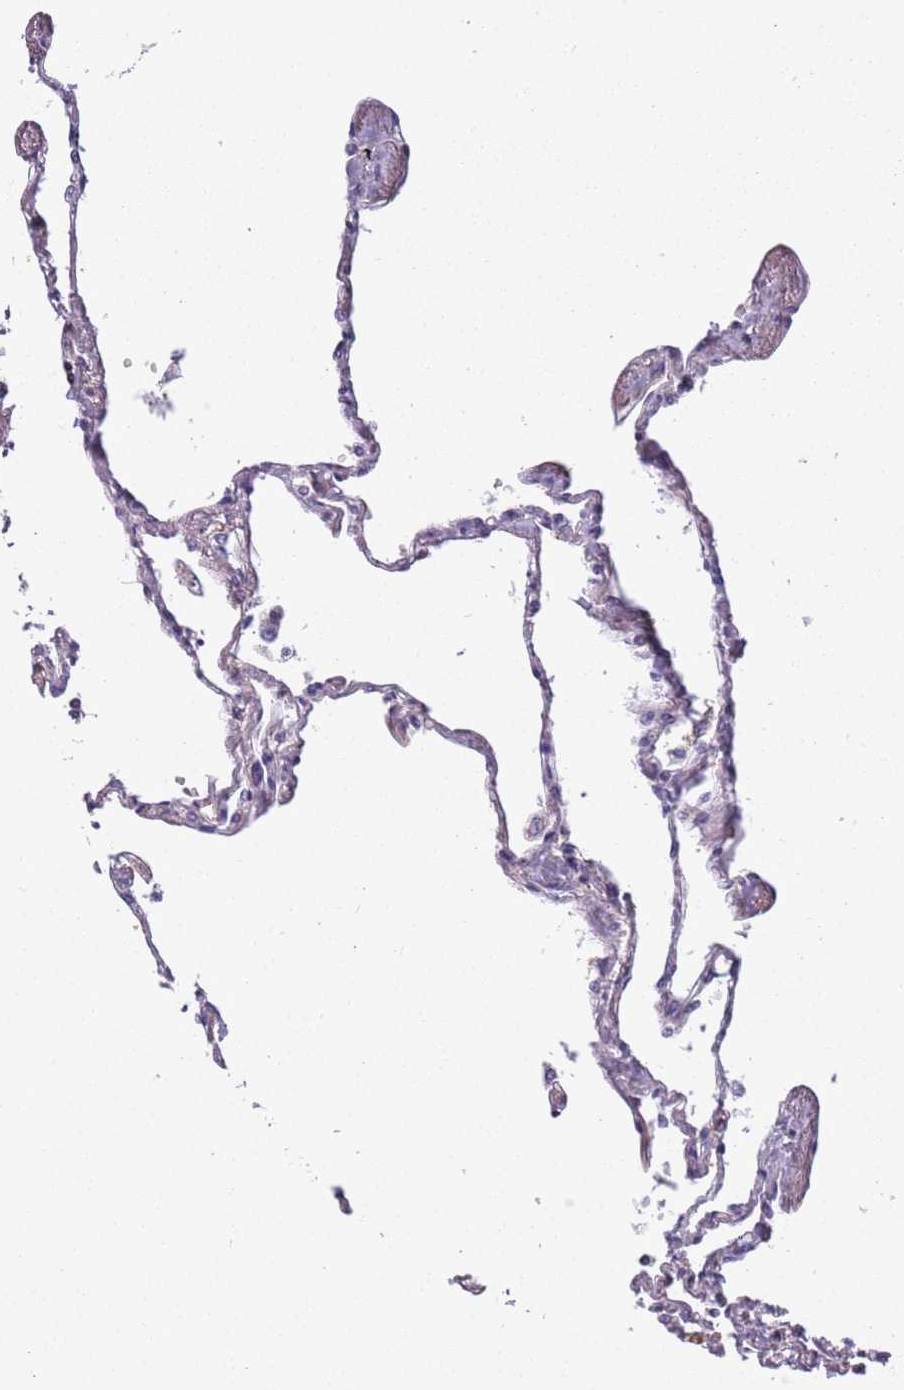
{"staining": {"intensity": "negative", "quantity": "none", "location": "none"}, "tissue": "lung", "cell_type": "Alveolar cells", "image_type": "normal", "snomed": [{"axis": "morphology", "description": "Normal tissue, NOS"}, {"axis": "topography", "description": "Lung"}], "caption": "The image demonstrates no significant positivity in alveolar cells of lung.", "gene": "JAML", "patient": {"sex": "female", "age": 67}}